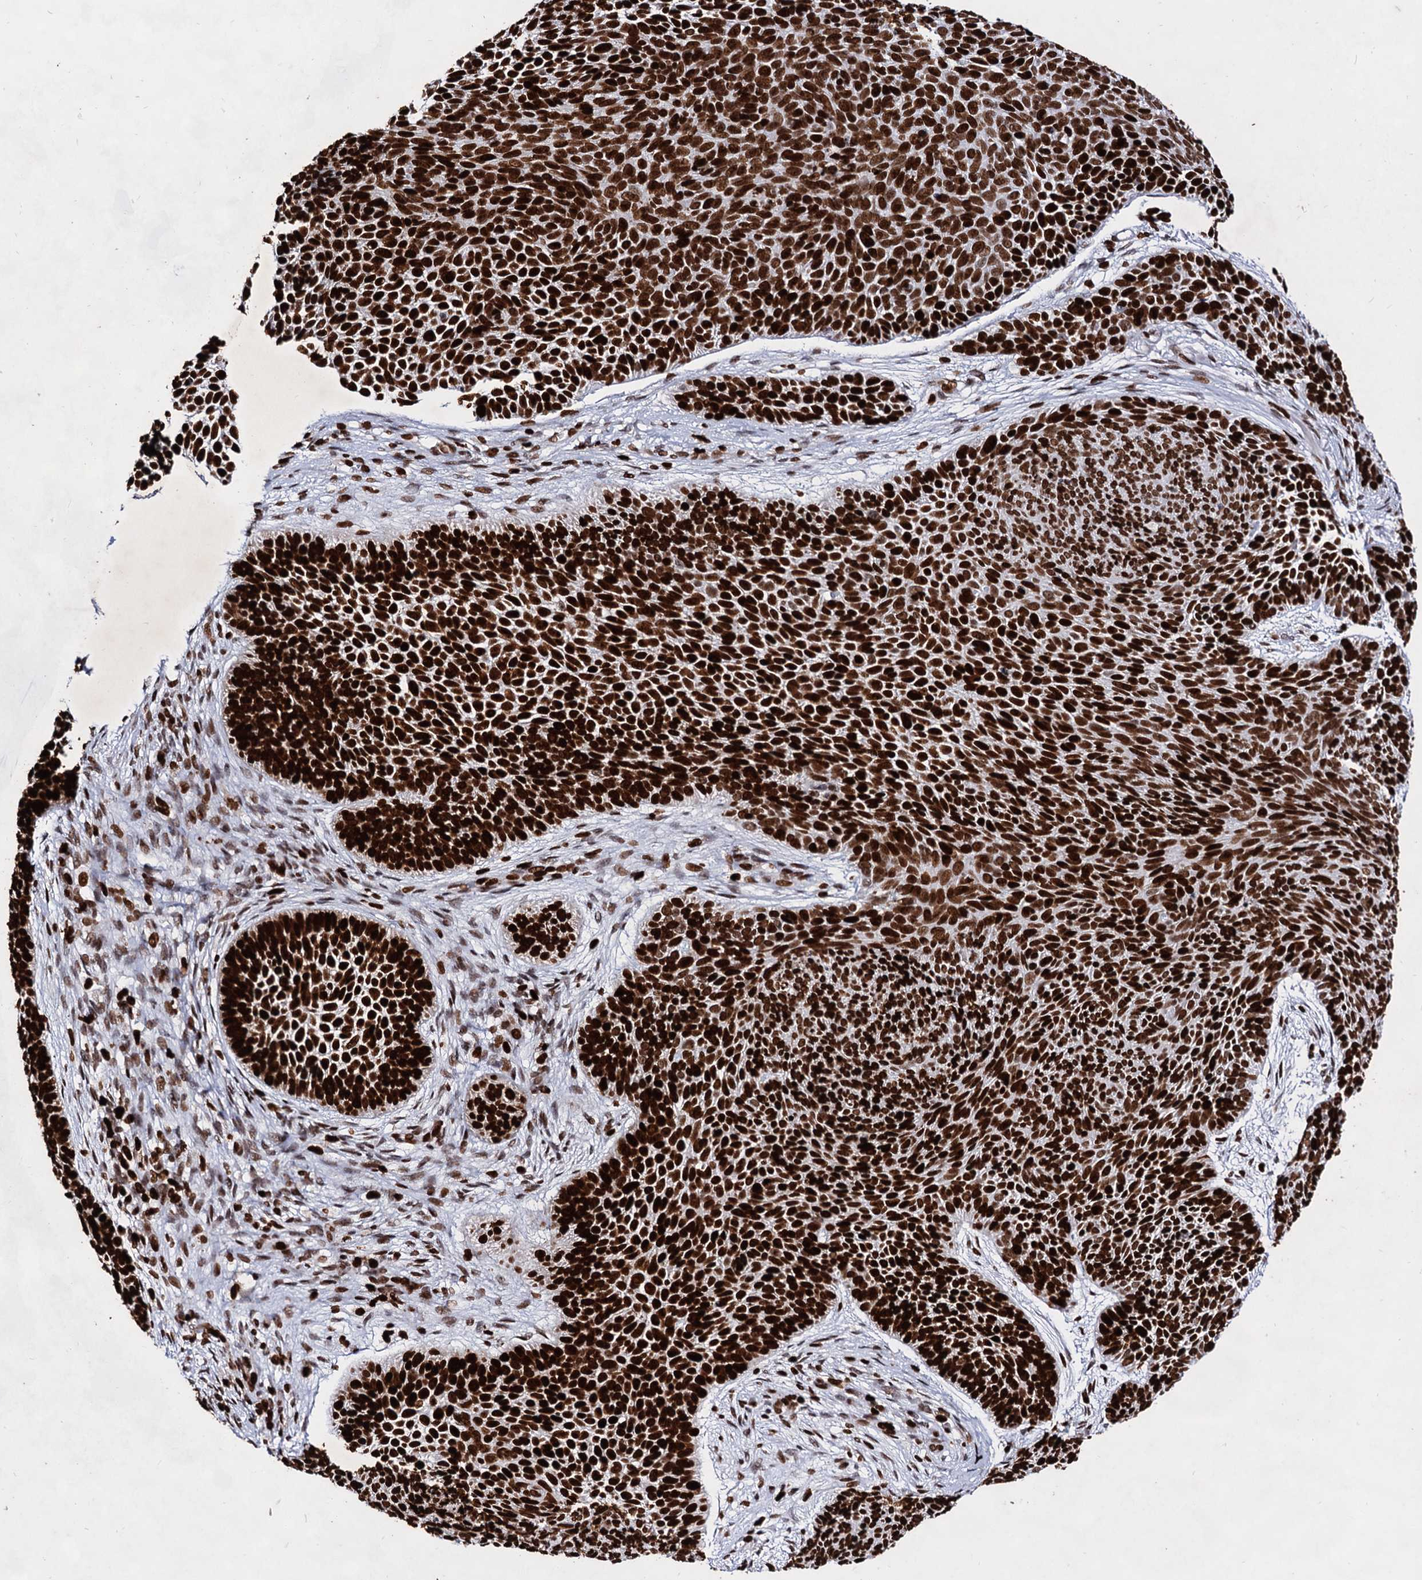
{"staining": {"intensity": "strong", "quantity": ">75%", "location": "nuclear"}, "tissue": "skin cancer", "cell_type": "Tumor cells", "image_type": "cancer", "snomed": [{"axis": "morphology", "description": "Basal cell carcinoma"}, {"axis": "topography", "description": "Skin"}], "caption": "Approximately >75% of tumor cells in basal cell carcinoma (skin) display strong nuclear protein staining as visualized by brown immunohistochemical staining.", "gene": "HMGB2", "patient": {"sex": "male", "age": 85}}